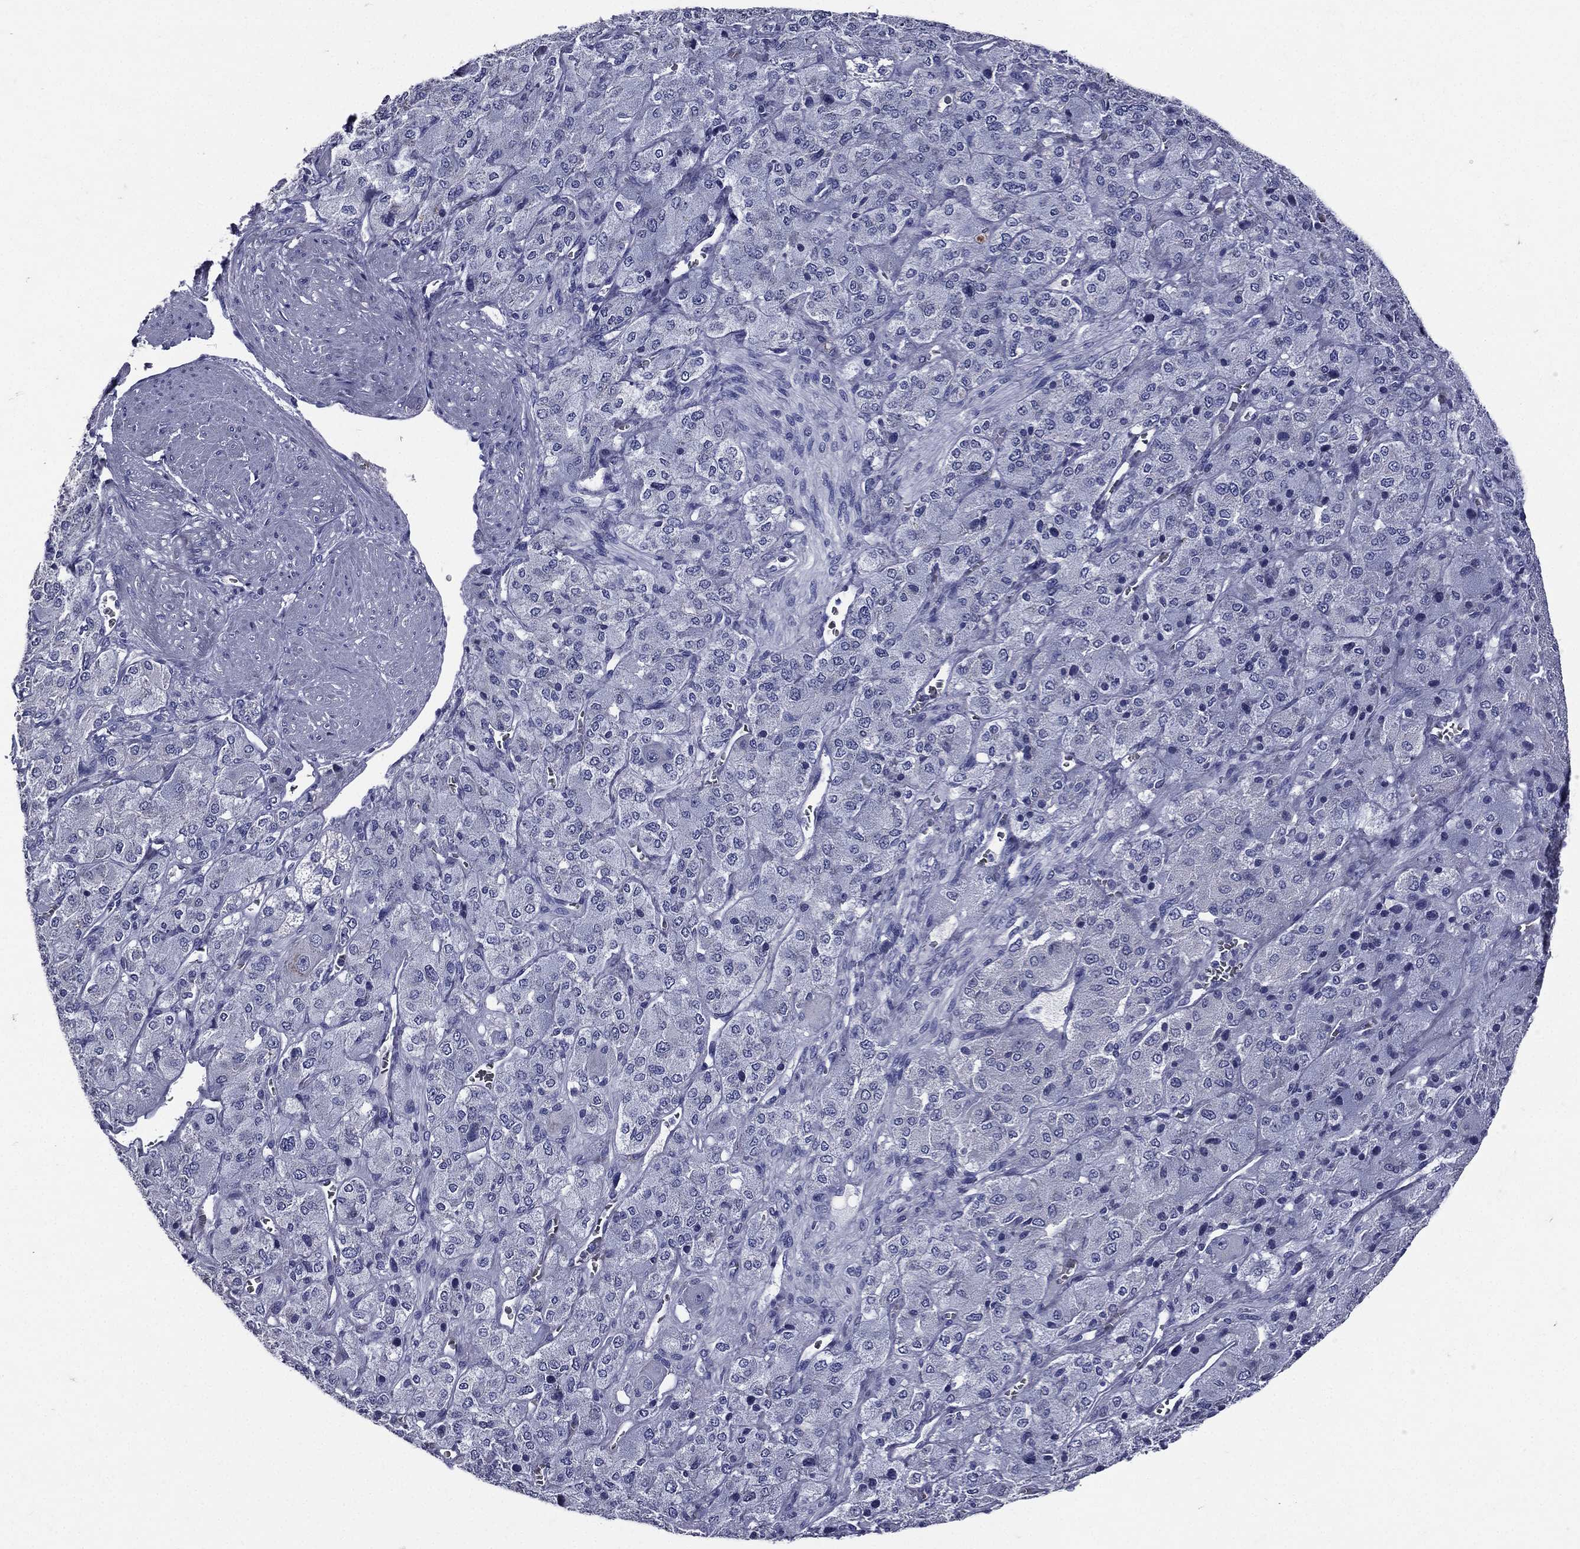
{"staining": {"intensity": "weak", "quantity": "<25%", "location": "cytoplasmic/membranous"}, "tissue": "adrenal gland", "cell_type": "Glandular cells", "image_type": "normal", "snomed": [{"axis": "morphology", "description": "Normal tissue, NOS"}, {"axis": "topography", "description": "Adrenal gland"}], "caption": "This photomicrograph is of unremarkable adrenal gland stained with immunohistochemistry (IHC) to label a protein in brown with the nuclei are counter-stained blue. There is no positivity in glandular cells.", "gene": "TGM1", "patient": {"sex": "female", "age": 60}}